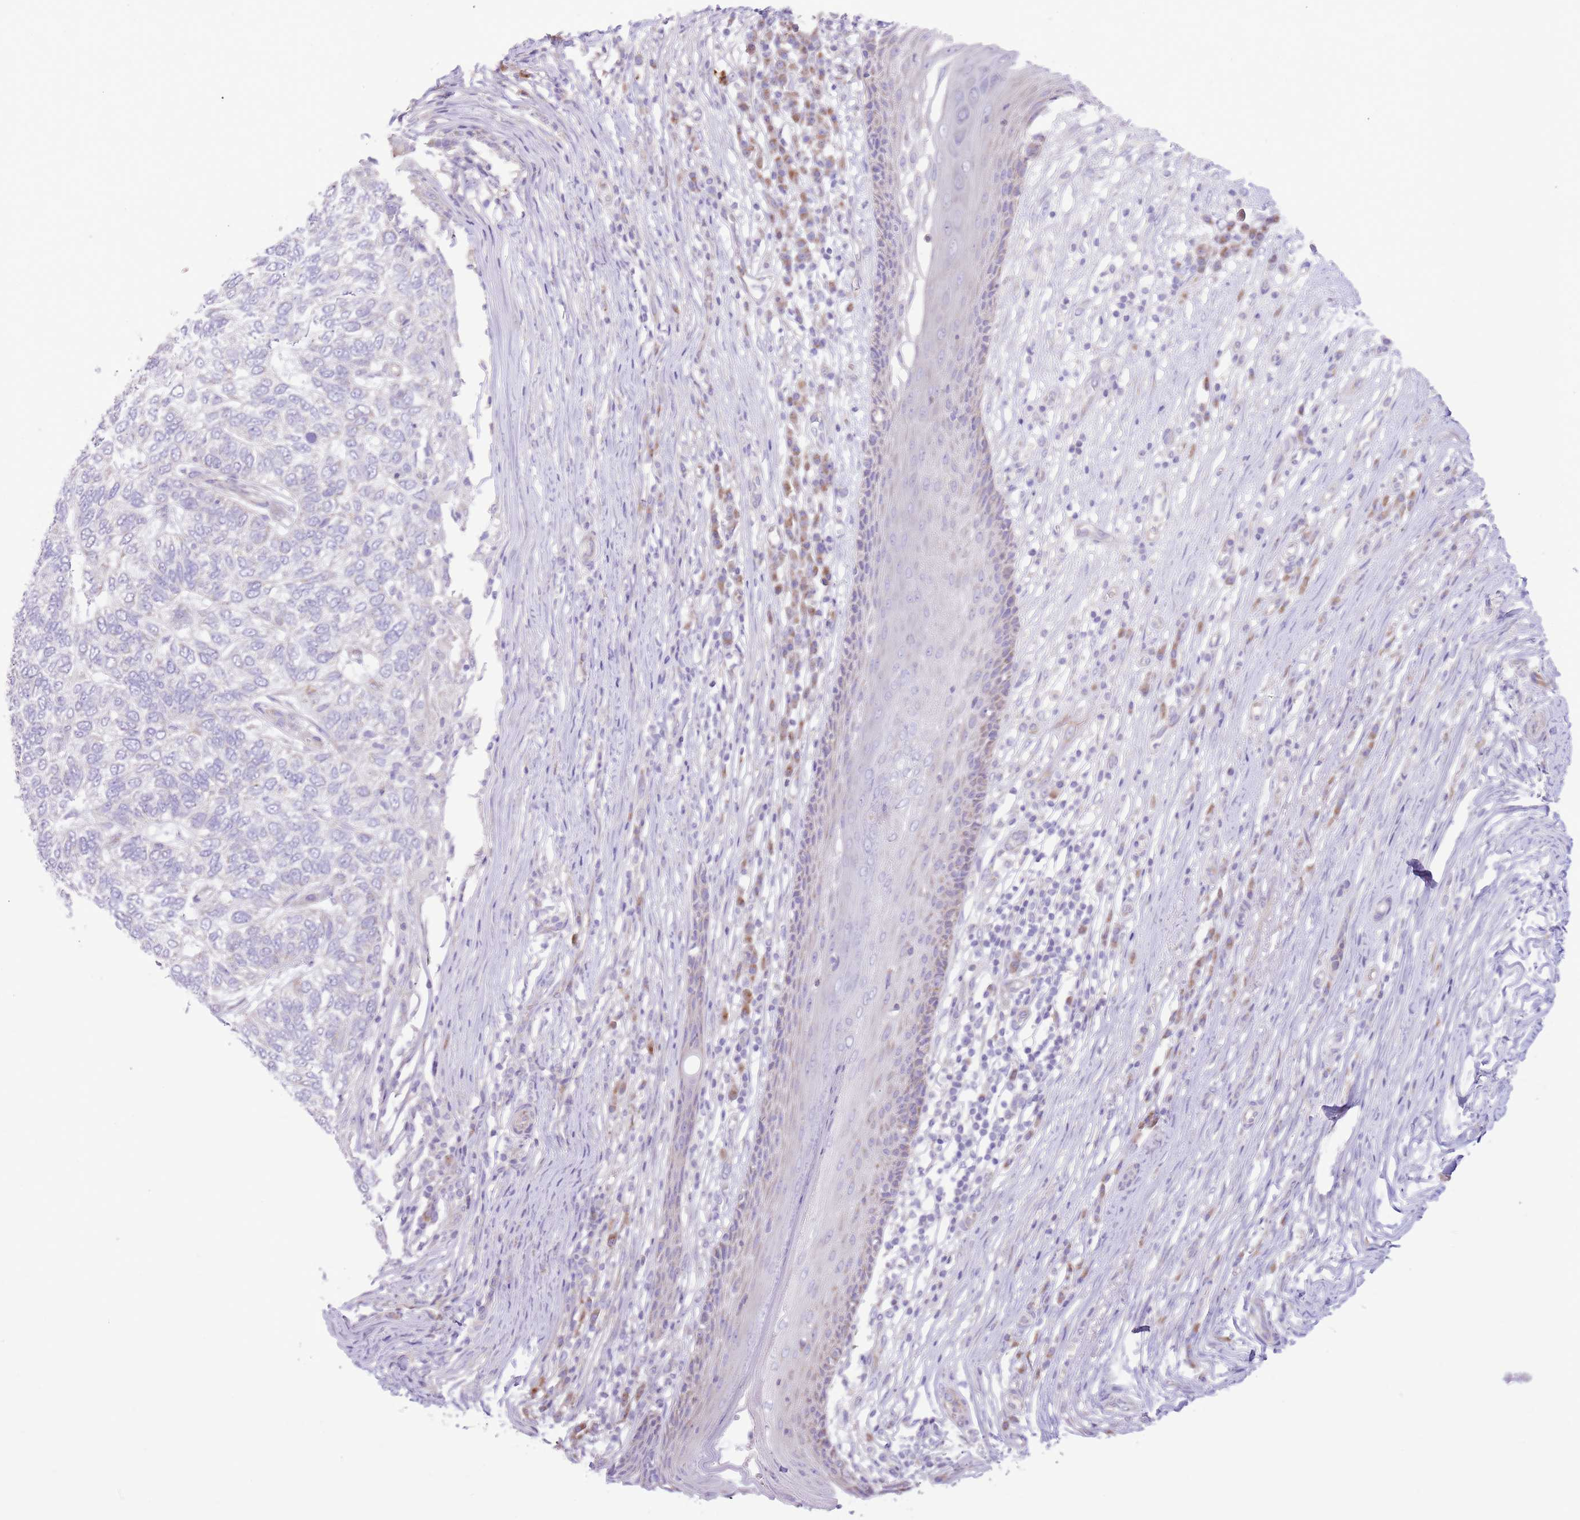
{"staining": {"intensity": "negative", "quantity": "none", "location": "none"}, "tissue": "skin cancer", "cell_type": "Tumor cells", "image_type": "cancer", "snomed": [{"axis": "morphology", "description": "Basal cell carcinoma"}, {"axis": "topography", "description": "Skin"}], "caption": "Immunohistochemistry (IHC) micrograph of neoplastic tissue: skin cancer stained with DAB displays no significant protein staining in tumor cells. Nuclei are stained in blue.", "gene": "OAZ2", "patient": {"sex": "female", "age": 65}}